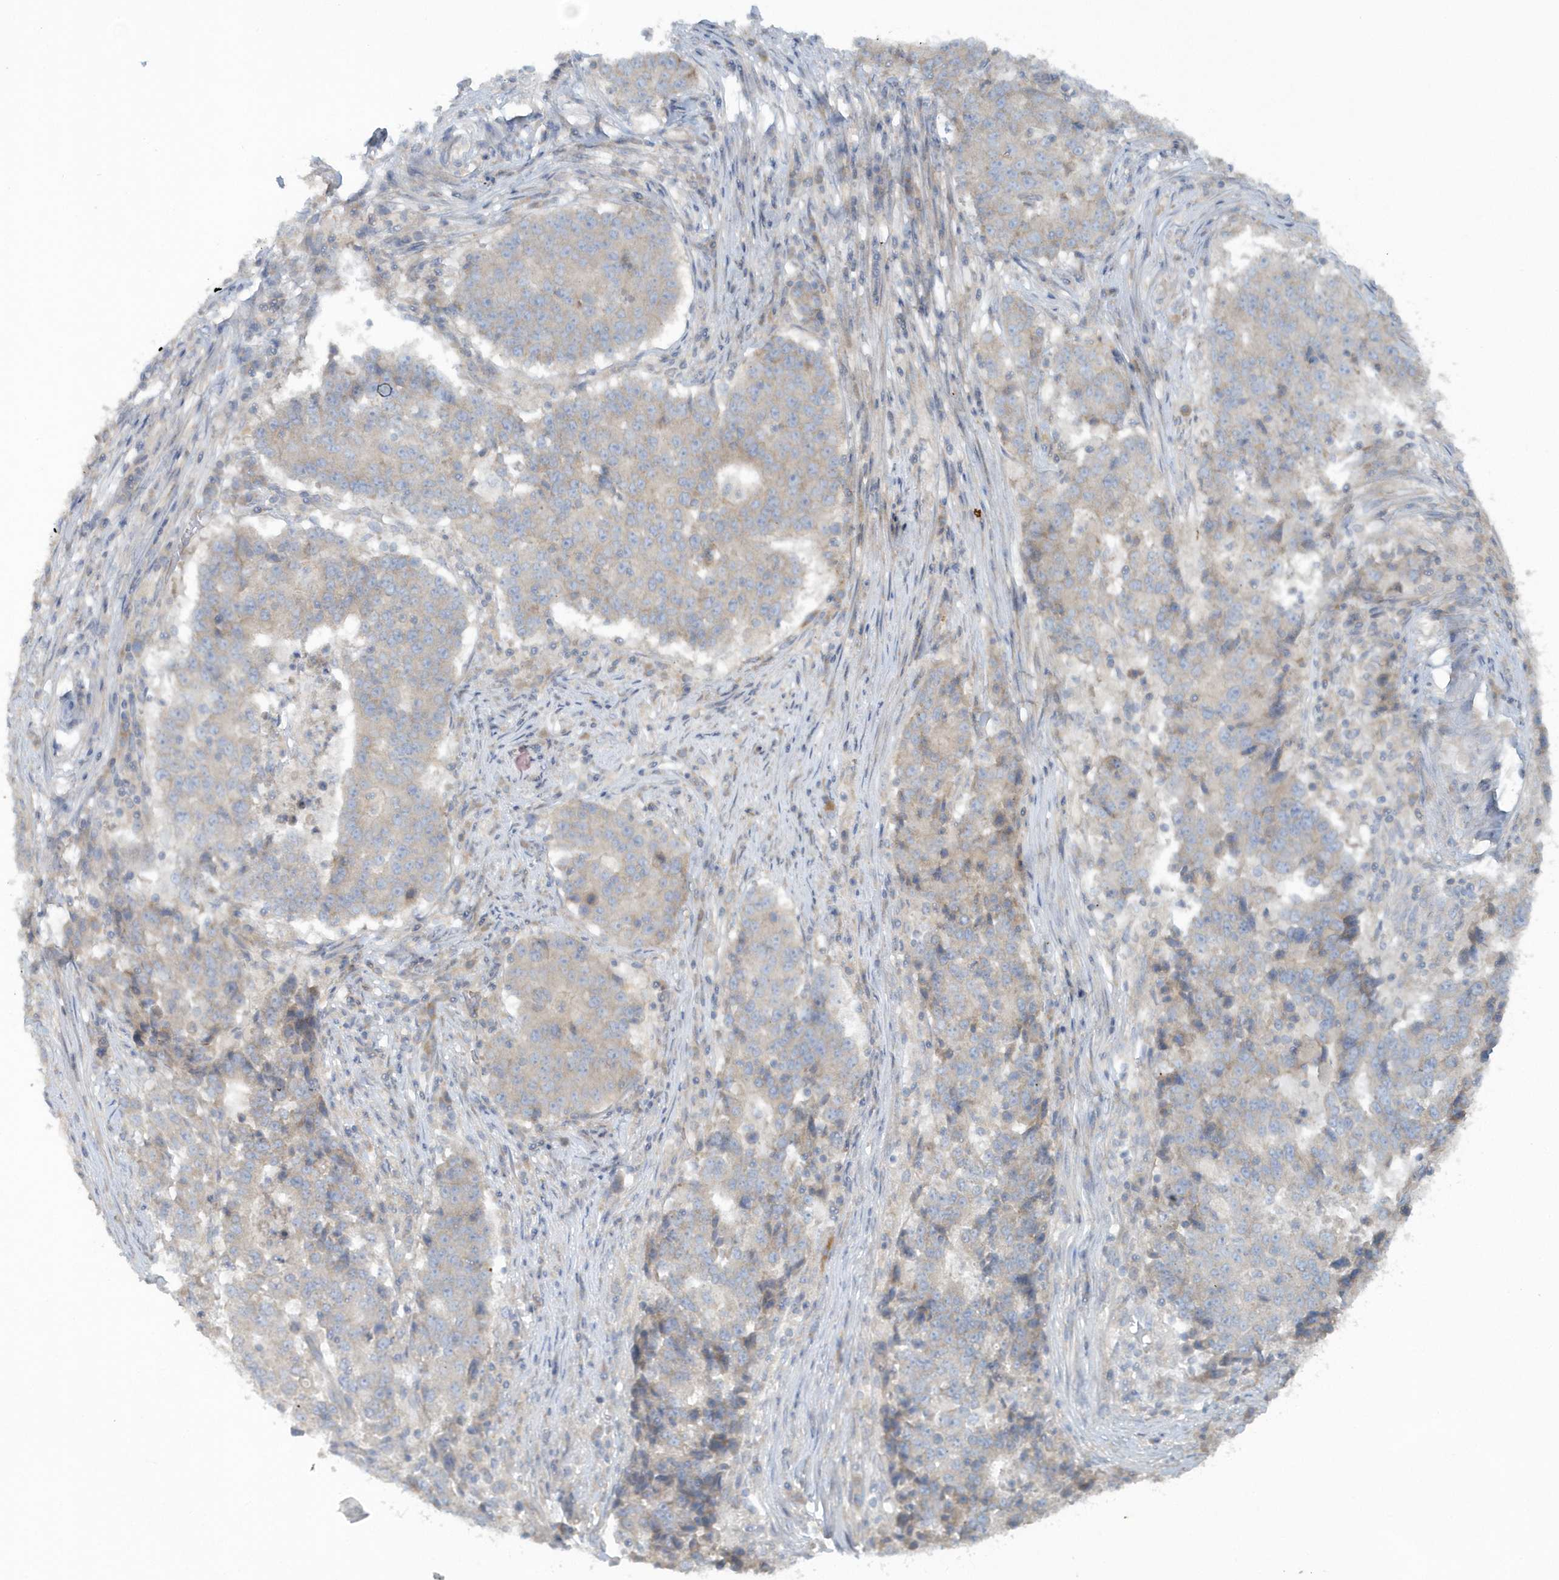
{"staining": {"intensity": "negative", "quantity": "none", "location": "none"}, "tissue": "stomach cancer", "cell_type": "Tumor cells", "image_type": "cancer", "snomed": [{"axis": "morphology", "description": "Adenocarcinoma, NOS"}, {"axis": "topography", "description": "Stomach"}], "caption": "Tumor cells are negative for brown protein staining in stomach cancer. Nuclei are stained in blue.", "gene": "CNOT10", "patient": {"sex": "male", "age": 59}}